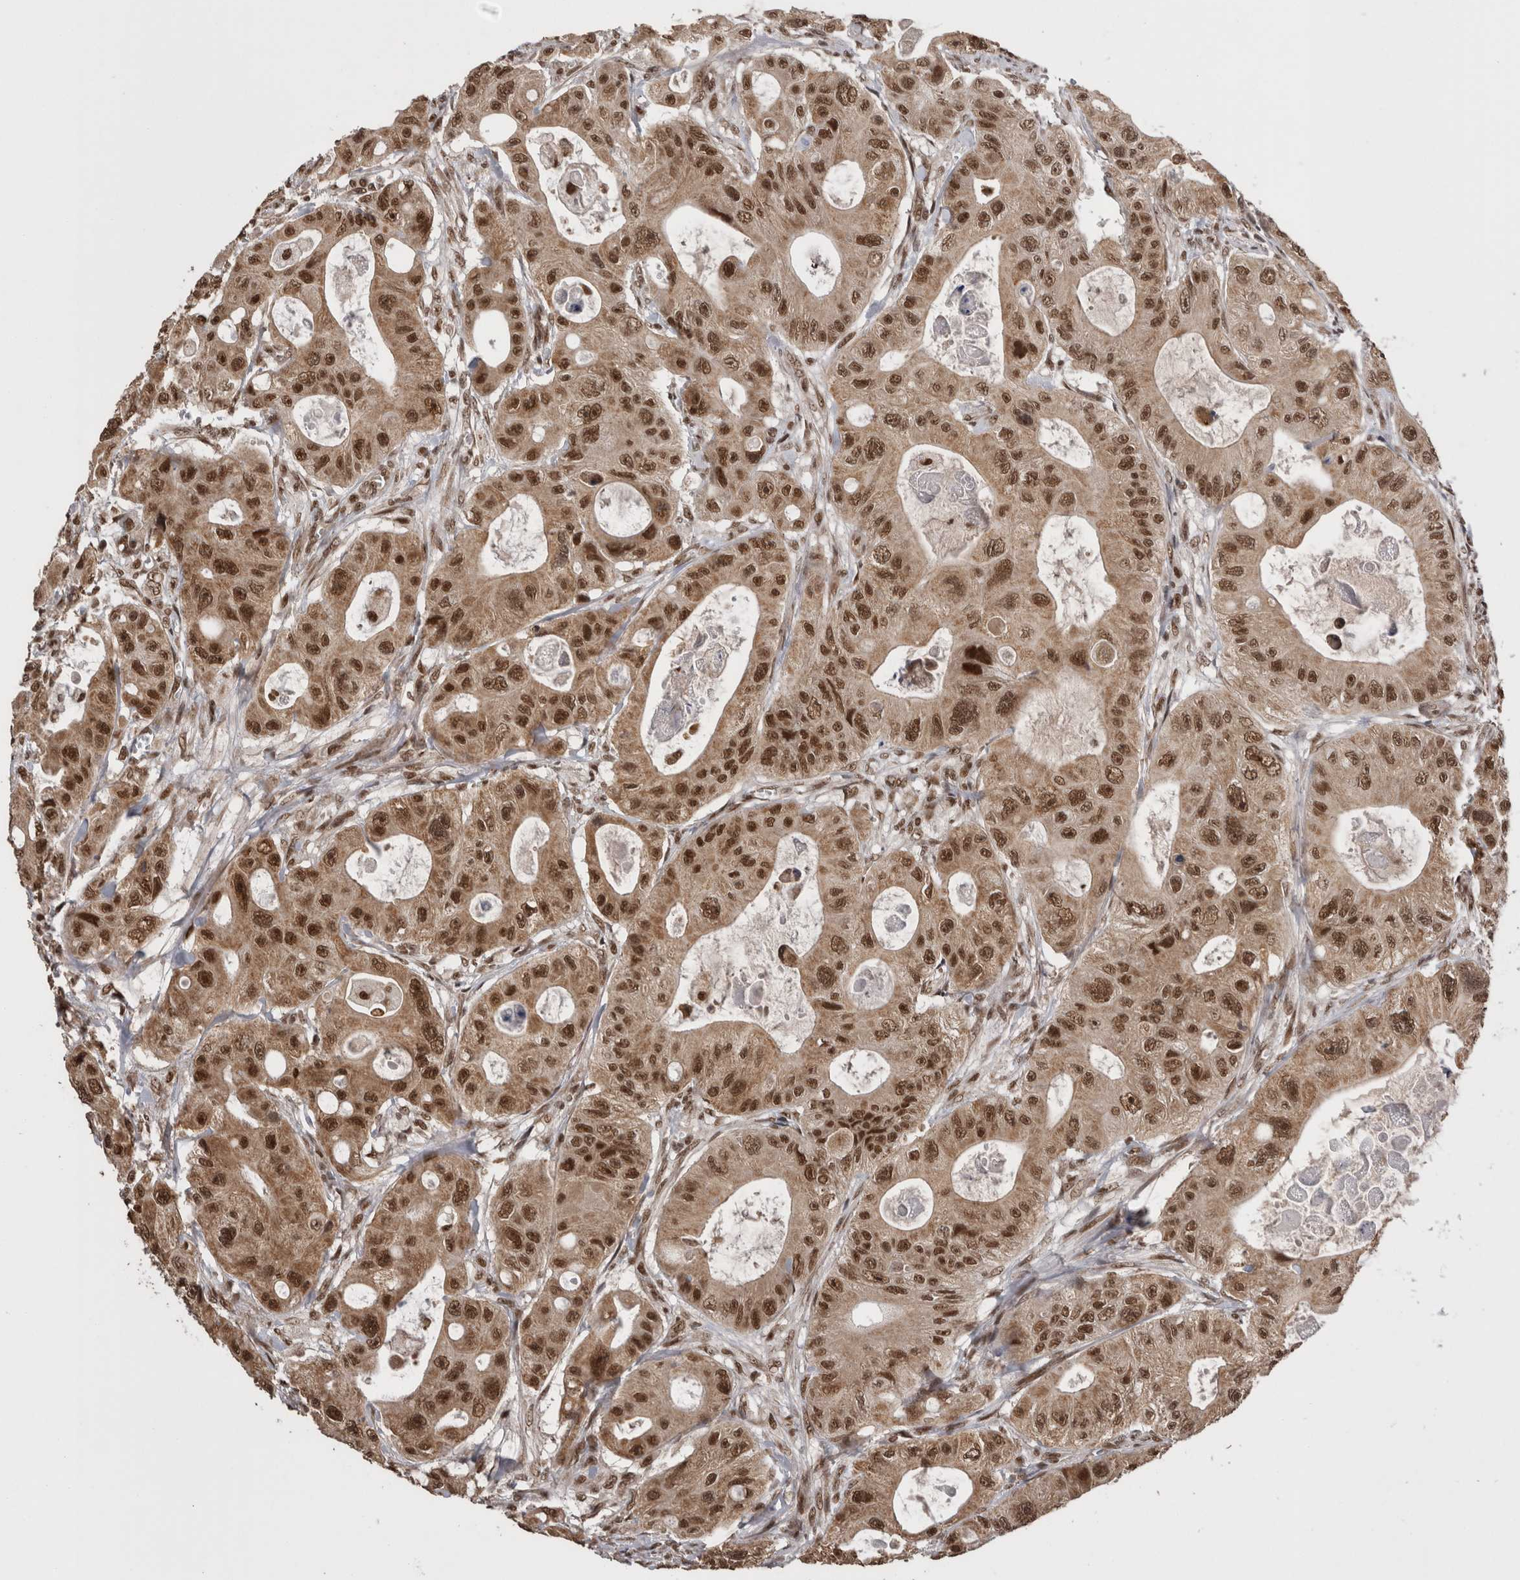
{"staining": {"intensity": "strong", "quantity": ">75%", "location": "nuclear"}, "tissue": "colorectal cancer", "cell_type": "Tumor cells", "image_type": "cancer", "snomed": [{"axis": "morphology", "description": "Adenocarcinoma, NOS"}, {"axis": "topography", "description": "Colon"}], "caption": "Immunohistochemical staining of human colorectal adenocarcinoma displays strong nuclear protein expression in about >75% of tumor cells. The staining was performed using DAB (3,3'-diaminobenzidine), with brown indicating positive protein expression. Nuclei are stained blue with hematoxylin.", "gene": "CPSF2", "patient": {"sex": "female", "age": 46}}